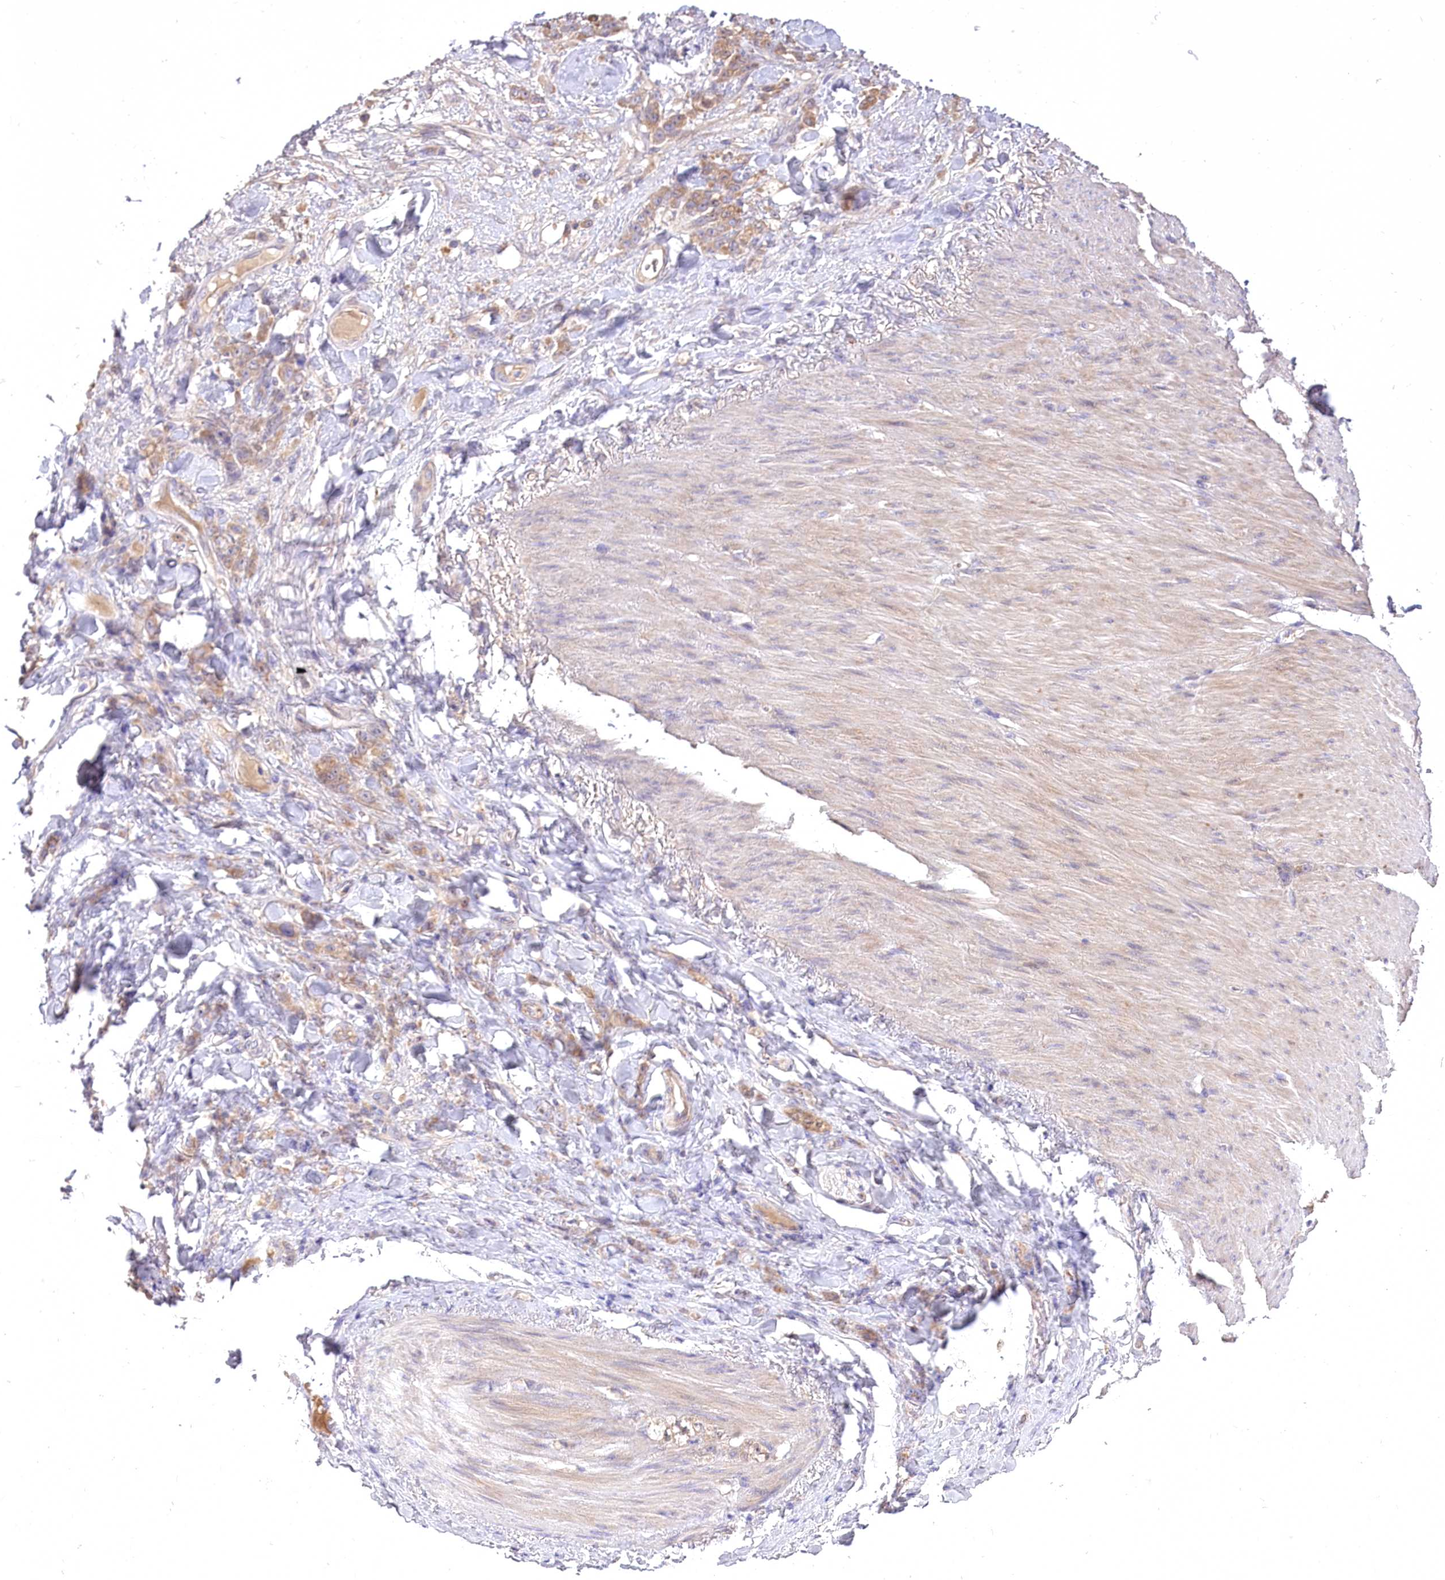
{"staining": {"intensity": "moderate", "quantity": ">75%", "location": "cytoplasmic/membranous"}, "tissue": "stomach cancer", "cell_type": "Tumor cells", "image_type": "cancer", "snomed": [{"axis": "morphology", "description": "Normal tissue, NOS"}, {"axis": "morphology", "description": "Adenocarcinoma, NOS"}, {"axis": "topography", "description": "Stomach"}], "caption": "Immunohistochemical staining of adenocarcinoma (stomach) exhibits medium levels of moderate cytoplasmic/membranous protein positivity in about >75% of tumor cells.", "gene": "PBLD", "patient": {"sex": "male", "age": 82}}